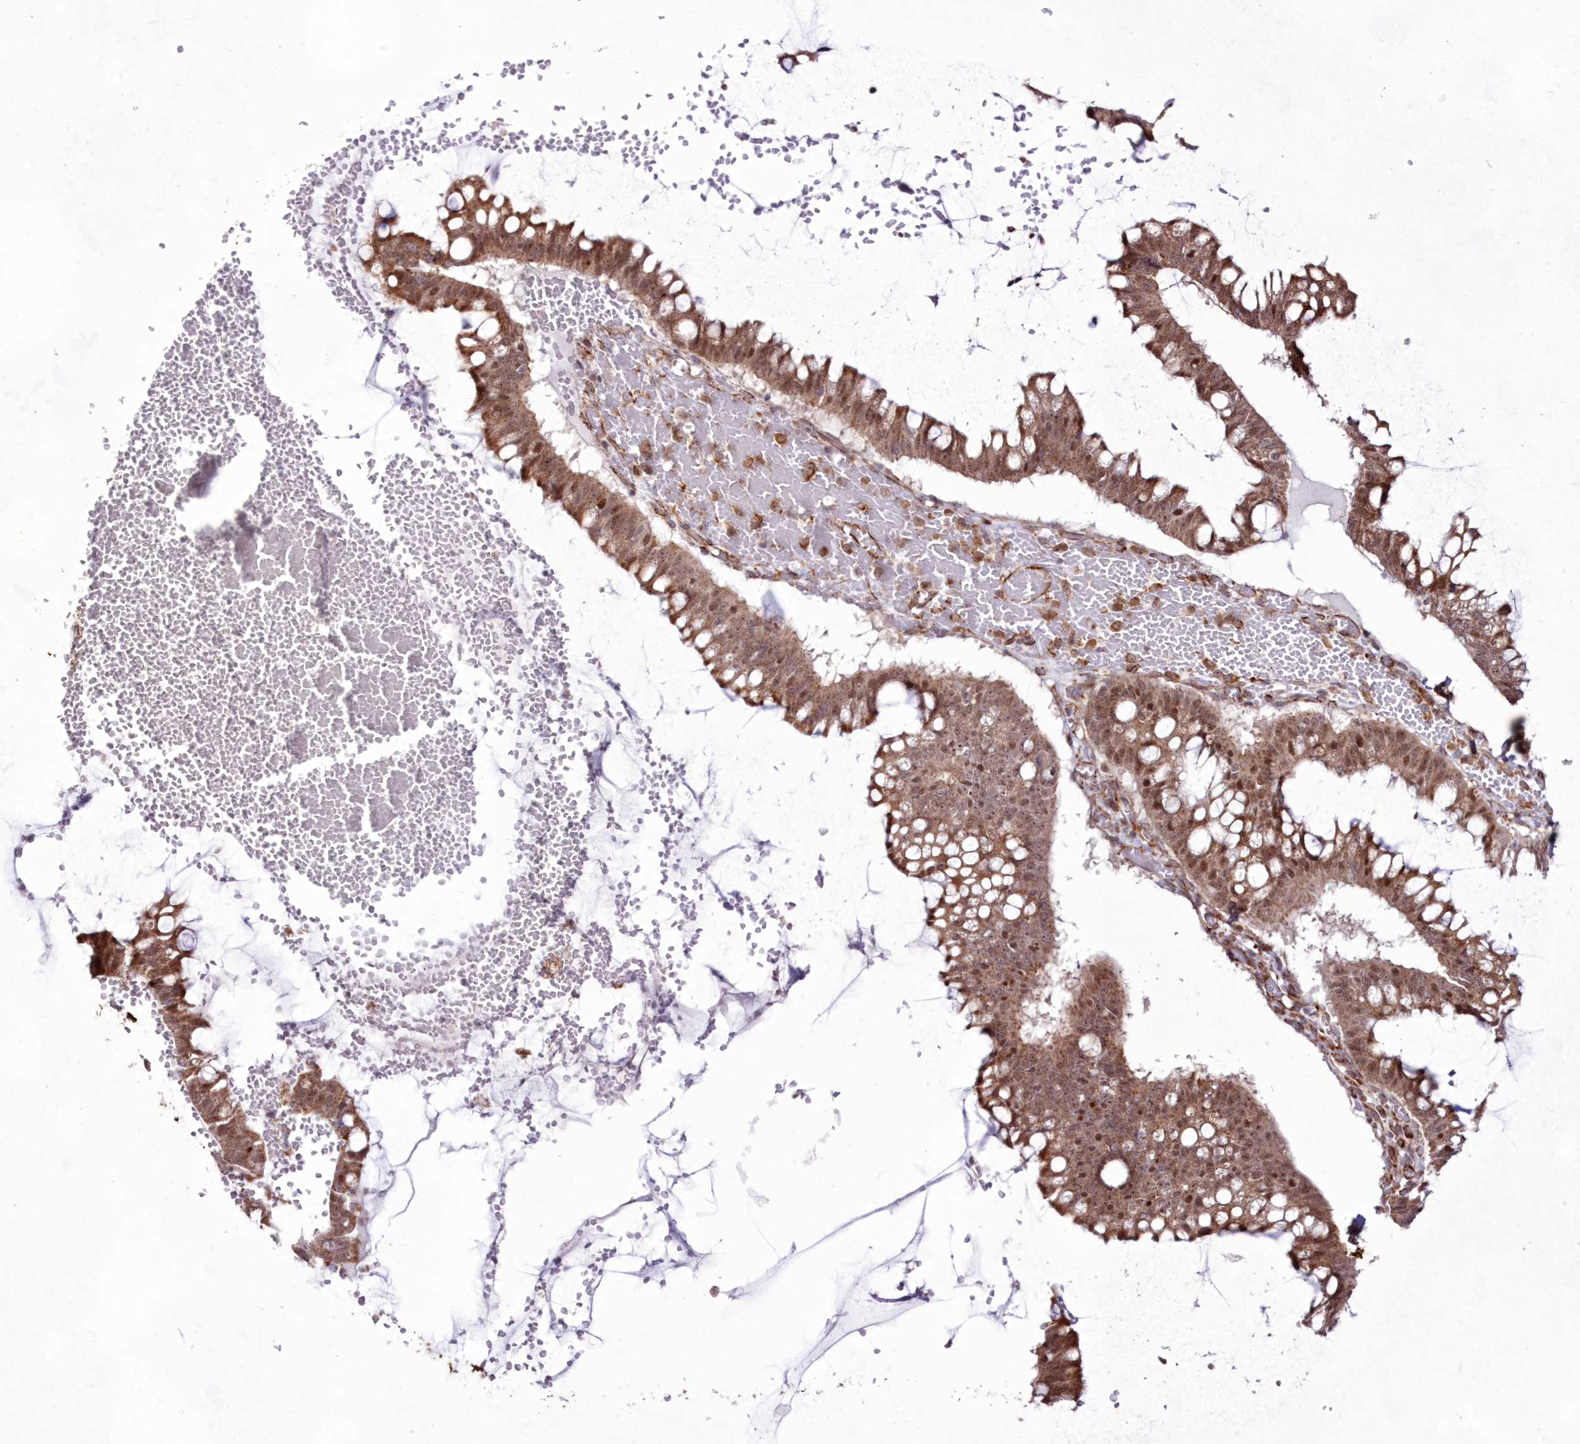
{"staining": {"intensity": "moderate", "quantity": ">75%", "location": "cytoplasmic/membranous,nuclear"}, "tissue": "ovarian cancer", "cell_type": "Tumor cells", "image_type": "cancer", "snomed": [{"axis": "morphology", "description": "Cystadenocarcinoma, mucinous, NOS"}, {"axis": "topography", "description": "Ovary"}], "caption": "Immunohistochemical staining of ovarian cancer (mucinous cystadenocarcinoma) shows moderate cytoplasmic/membranous and nuclear protein expression in approximately >75% of tumor cells. (brown staining indicates protein expression, while blue staining denotes nuclei).", "gene": "SNIP1", "patient": {"sex": "female", "age": 73}}